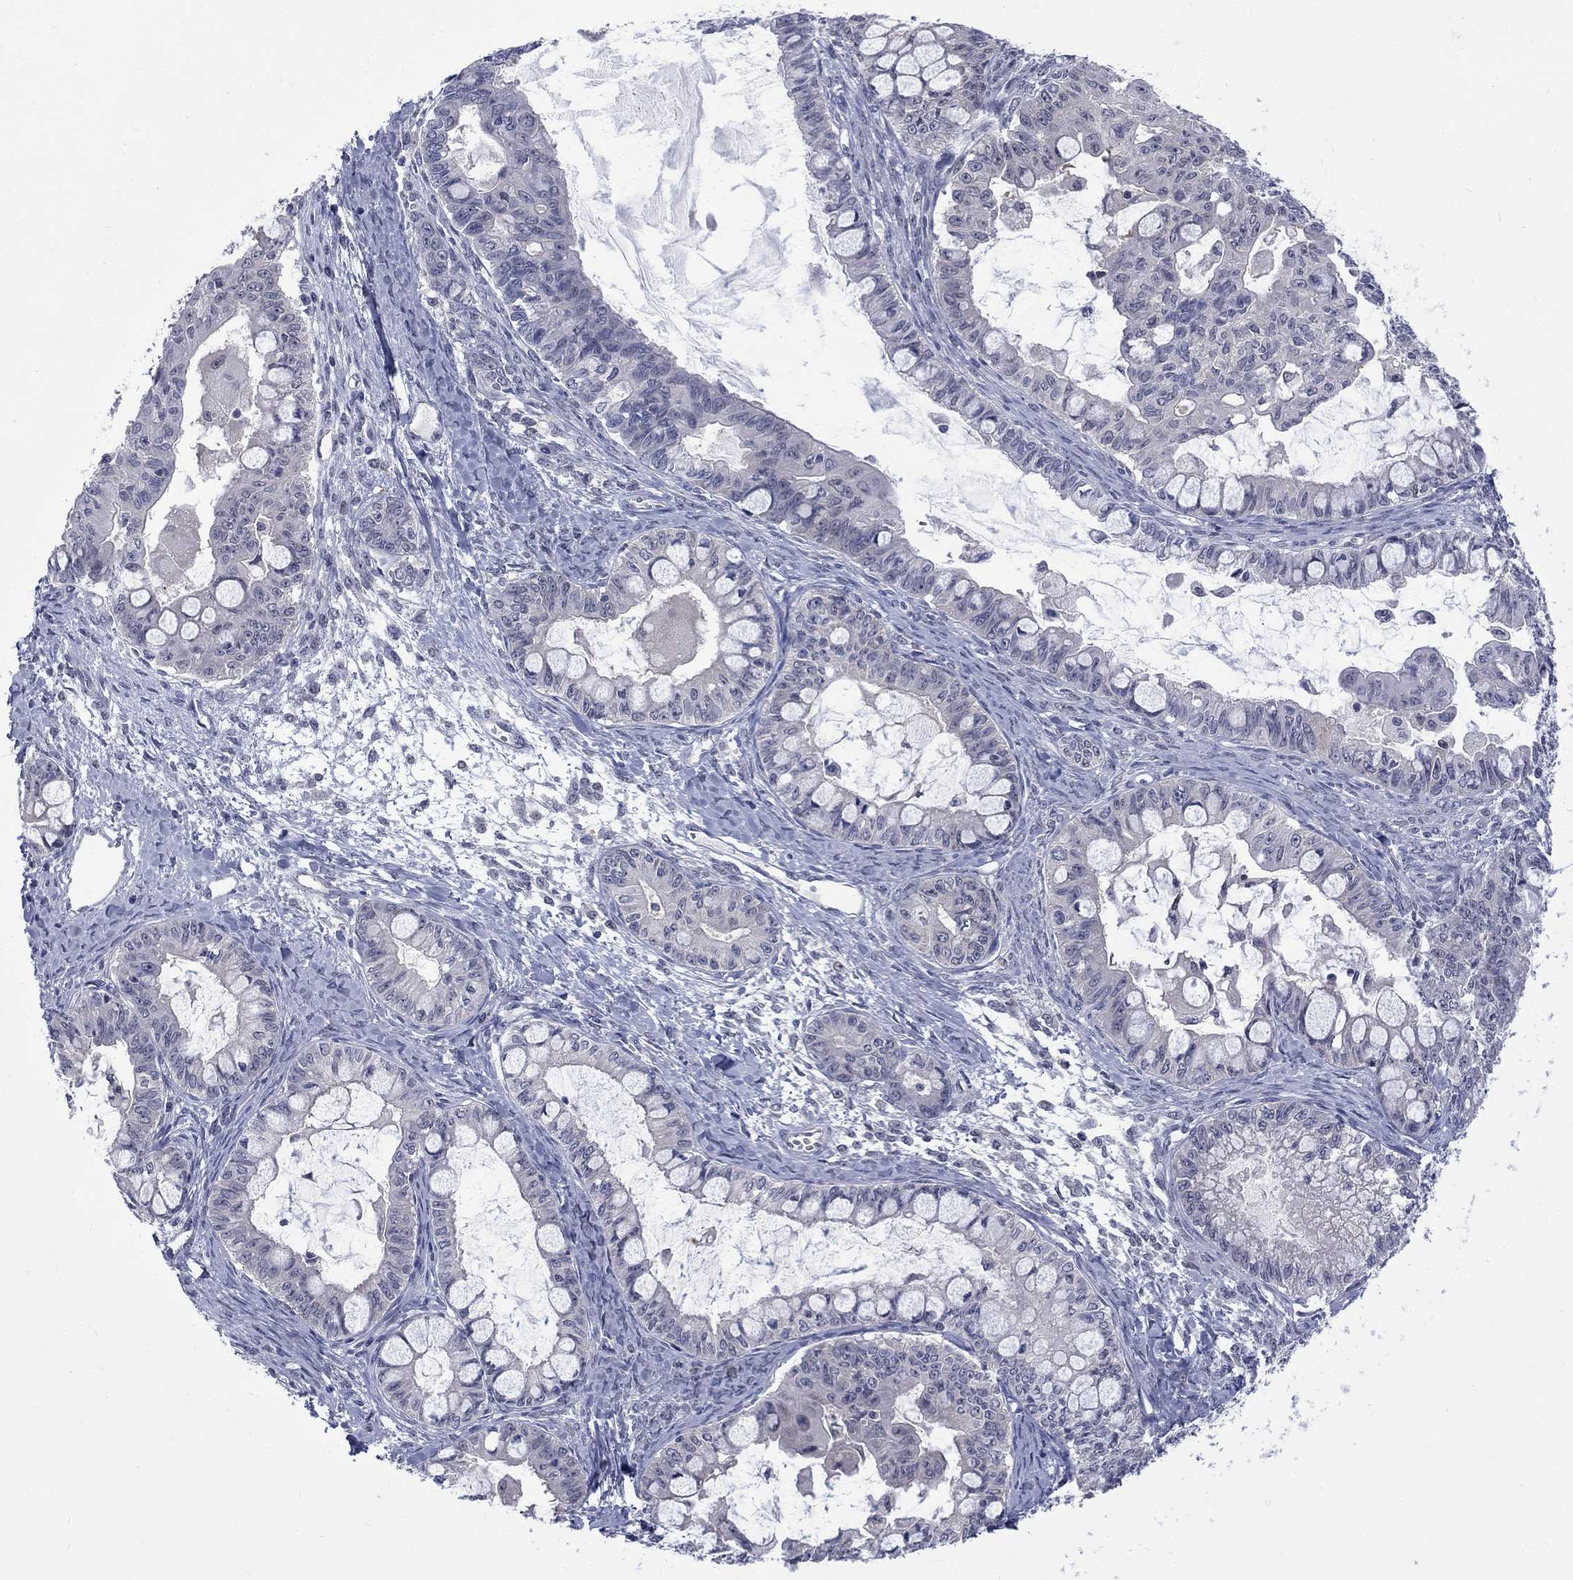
{"staining": {"intensity": "negative", "quantity": "none", "location": "none"}, "tissue": "ovarian cancer", "cell_type": "Tumor cells", "image_type": "cancer", "snomed": [{"axis": "morphology", "description": "Cystadenocarcinoma, mucinous, NOS"}, {"axis": "topography", "description": "Ovary"}], "caption": "There is no significant staining in tumor cells of ovarian mucinous cystadenocarcinoma. The staining is performed using DAB (3,3'-diaminobenzidine) brown chromogen with nuclei counter-stained in using hematoxylin.", "gene": "HKDC1", "patient": {"sex": "female", "age": 63}}